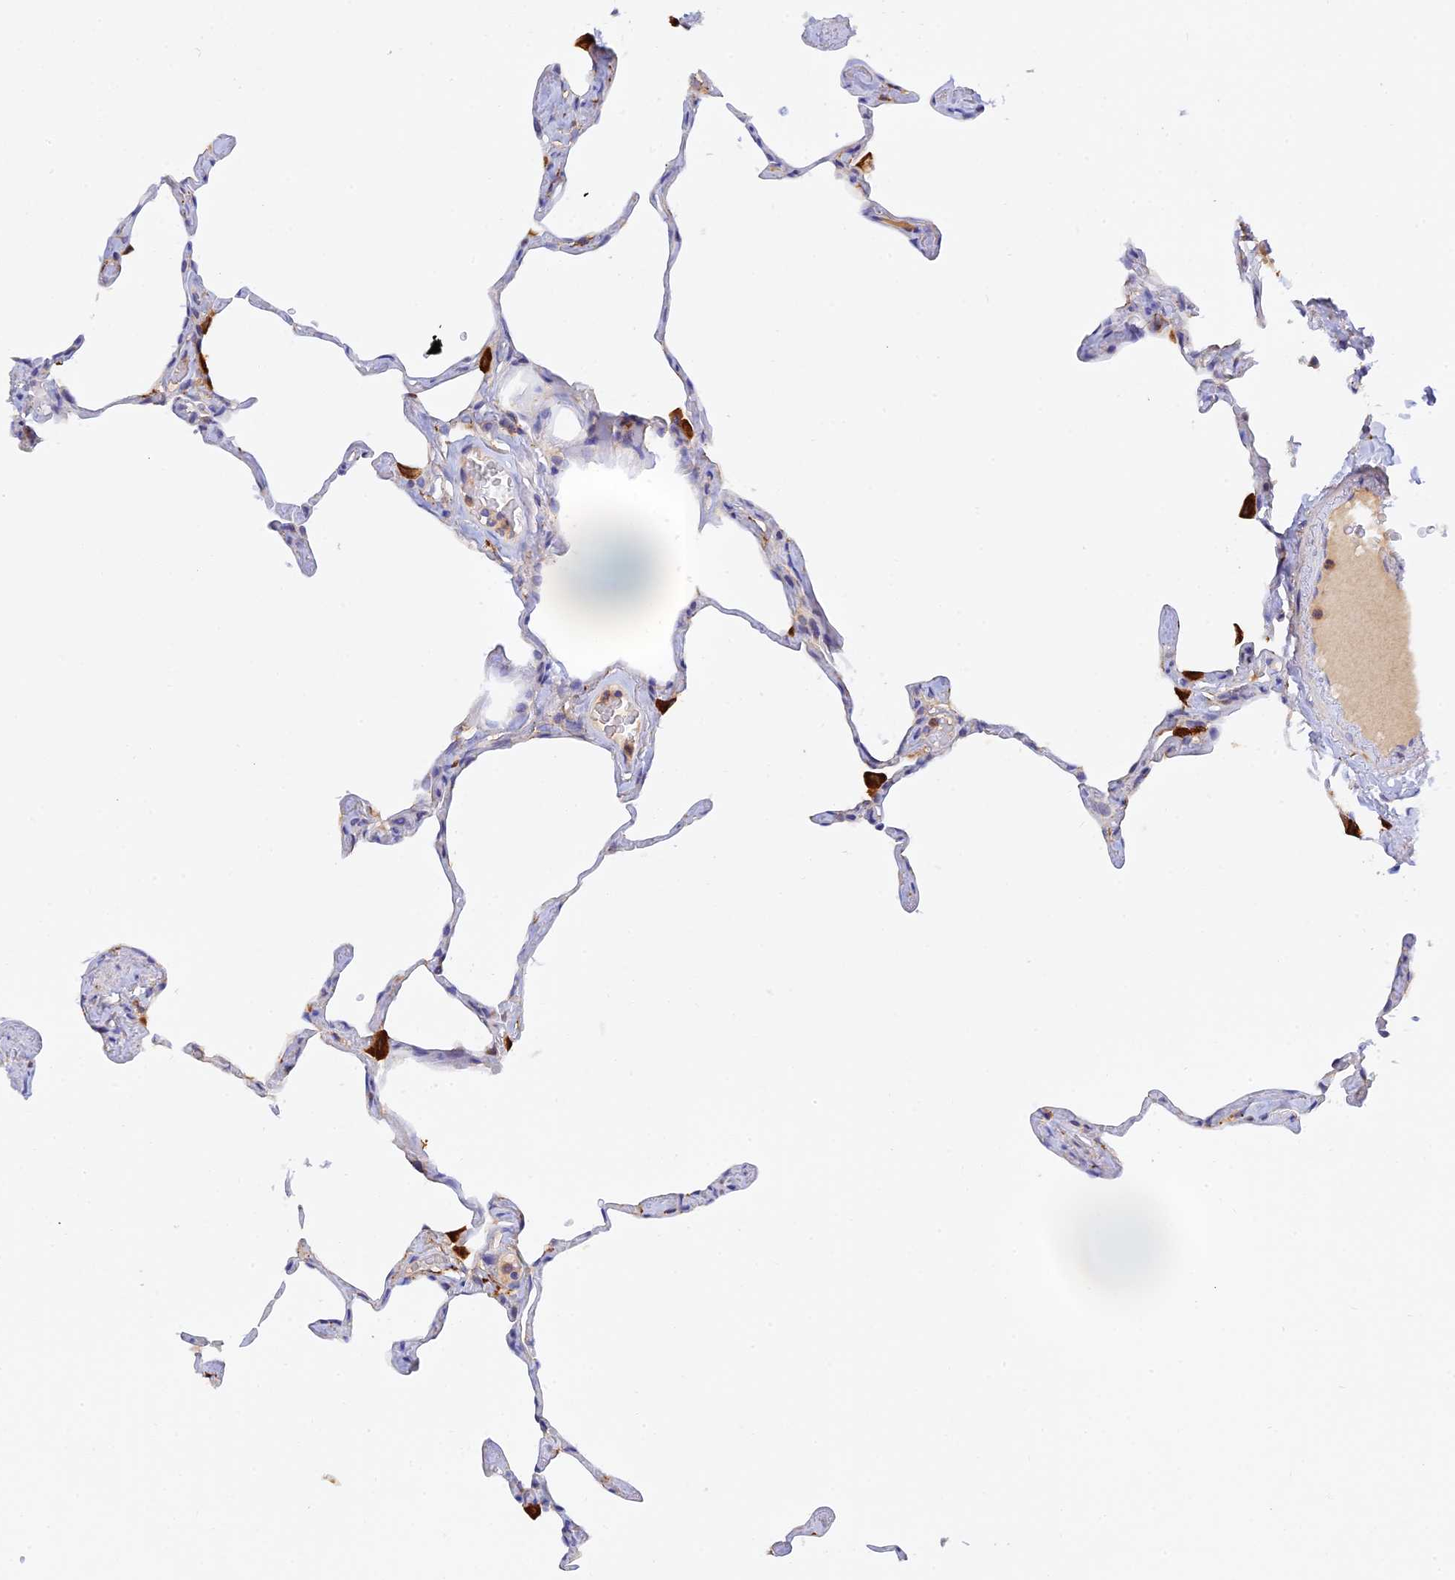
{"staining": {"intensity": "negative", "quantity": "none", "location": "none"}, "tissue": "lung", "cell_type": "Alveolar cells", "image_type": "normal", "snomed": [{"axis": "morphology", "description": "Normal tissue, NOS"}, {"axis": "topography", "description": "Lung"}], "caption": "Immunohistochemistry (IHC) of normal lung exhibits no expression in alveolar cells.", "gene": "RPGRIP1L", "patient": {"sex": "male", "age": 65}}